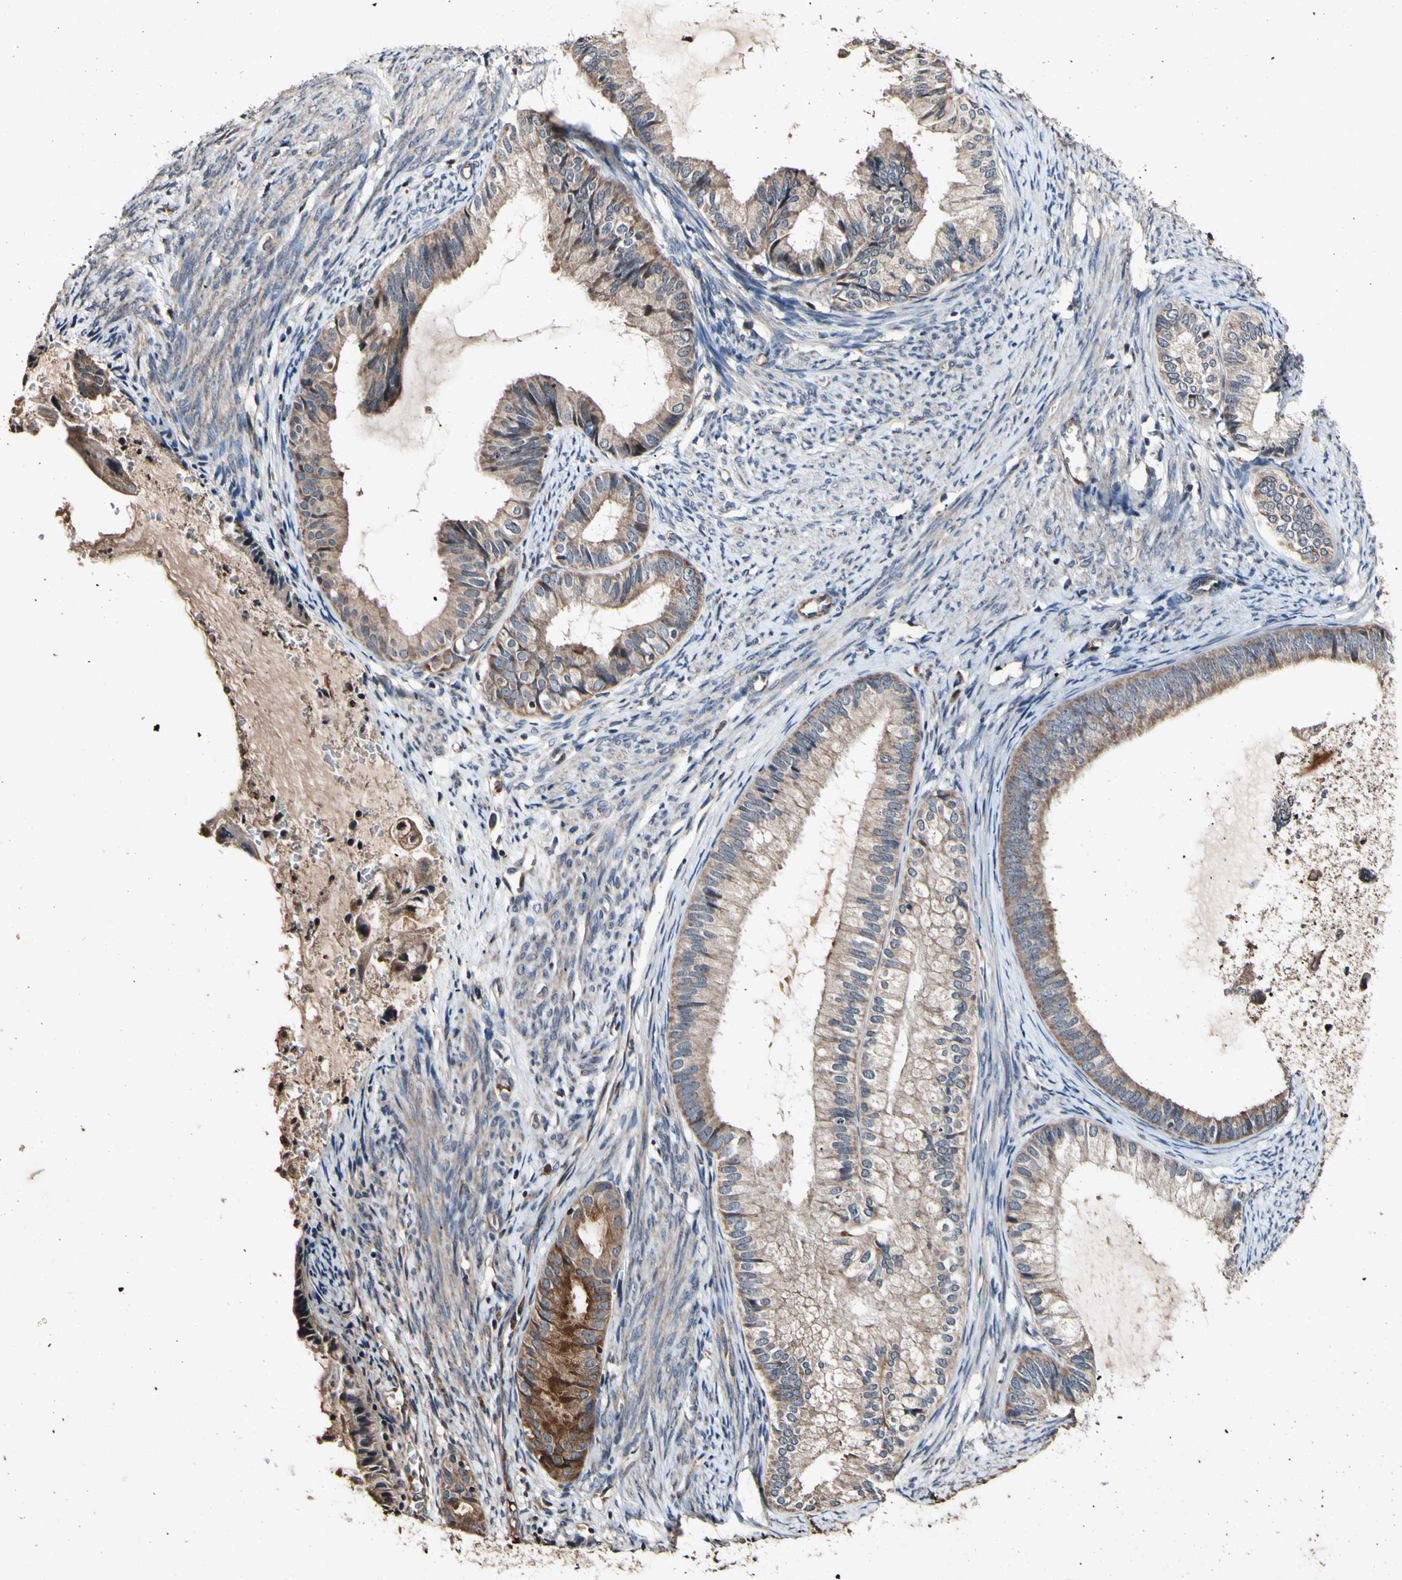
{"staining": {"intensity": "moderate", "quantity": ">75%", "location": "cytoplasmic/membranous"}, "tissue": "endometrial cancer", "cell_type": "Tumor cells", "image_type": "cancer", "snomed": [{"axis": "morphology", "description": "Adenocarcinoma, NOS"}, {"axis": "topography", "description": "Endometrium"}], "caption": "Human endometrial cancer stained with a brown dye exhibits moderate cytoplasmic/membranous positive positivity in about >75% of tumor cells.", "gene": "PLAT", "patient": {"sex": "female", "age": 86}}